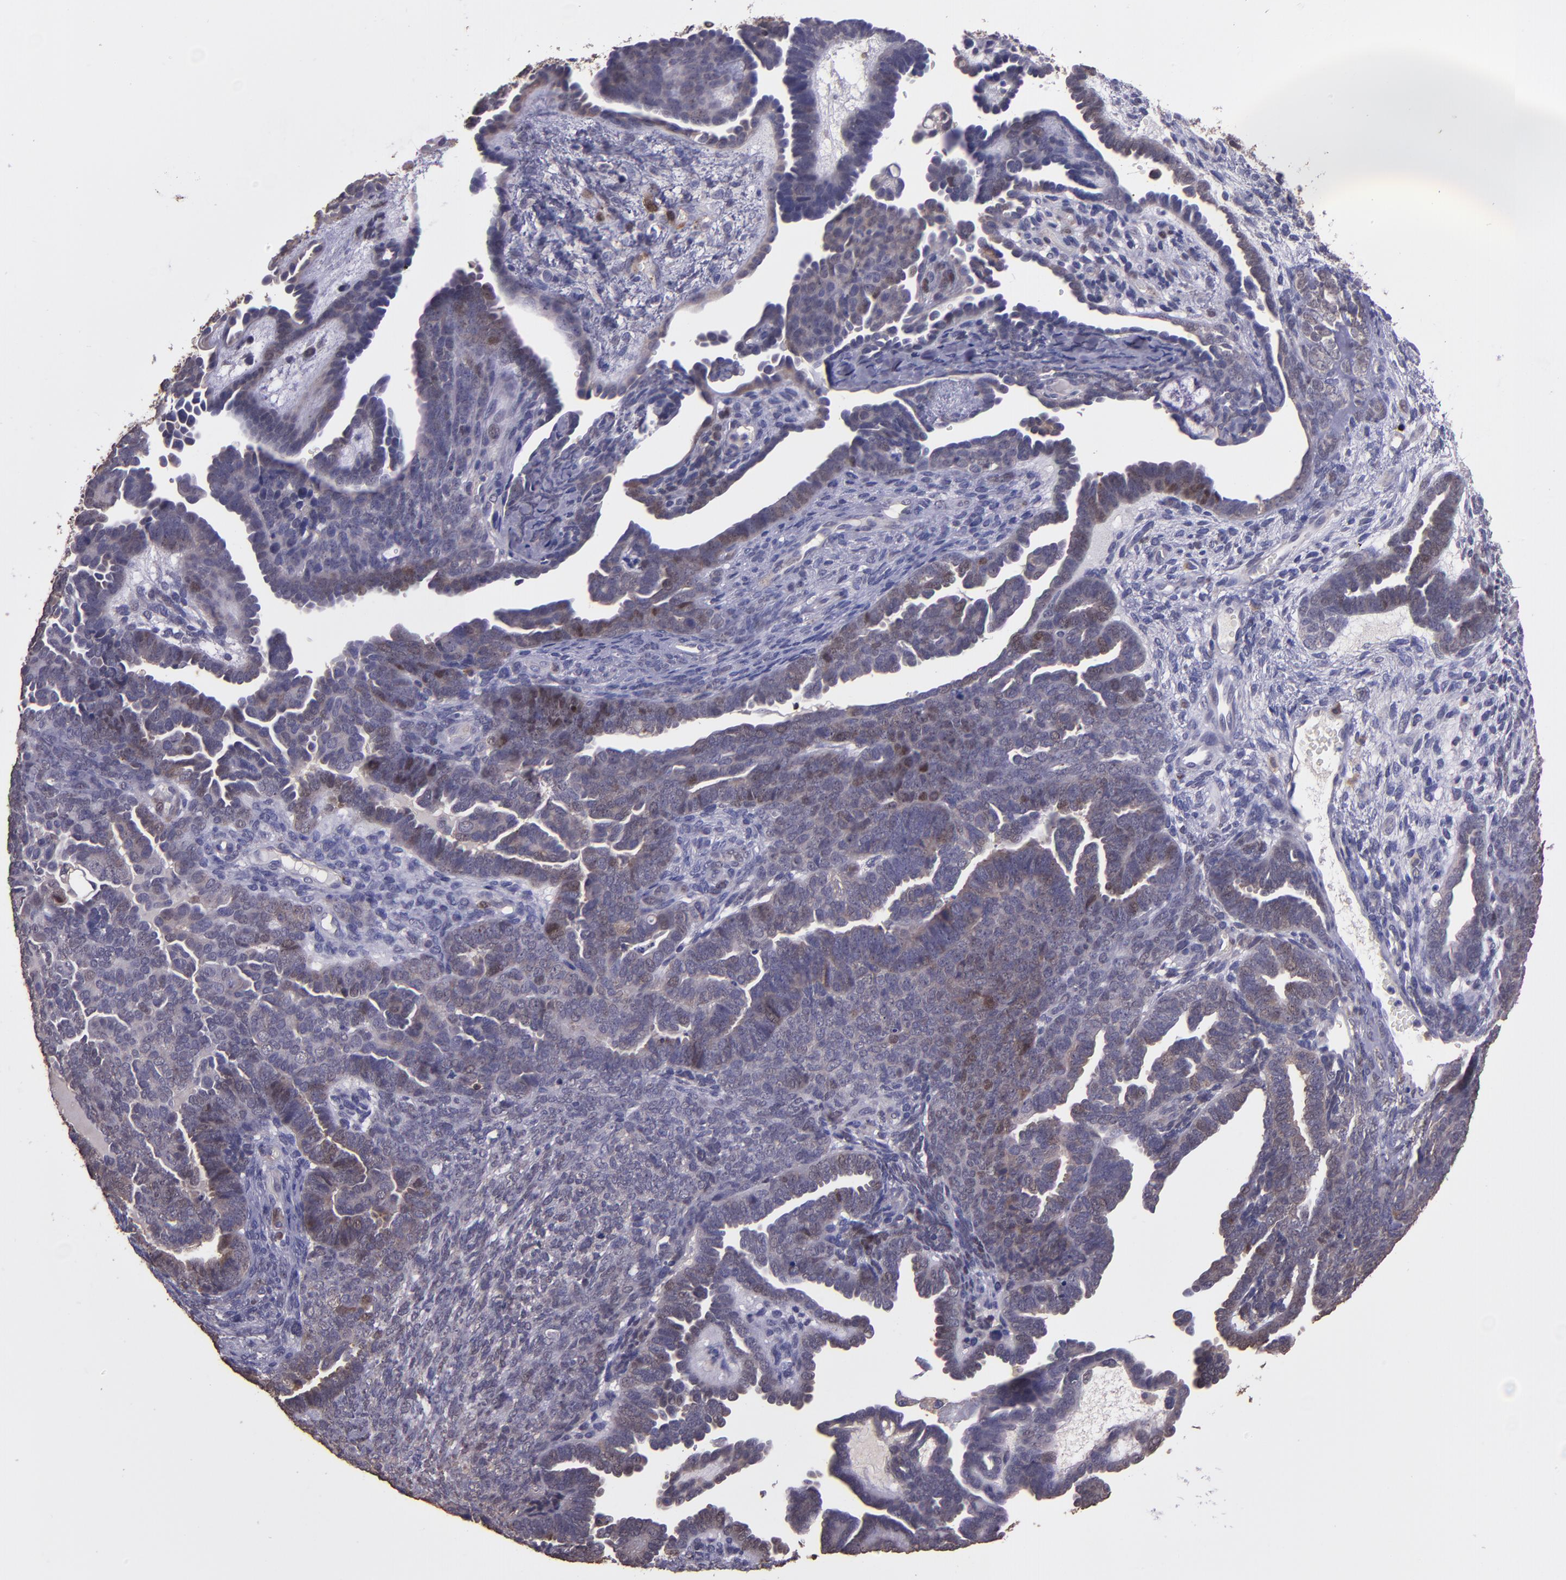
{"staining": {"intensity": "weak", "quantity": "25%-75%", "location": "cytoplasmic/membranous"}, "tissue": "endometrial cancer", "cell_type": "Tumor cells", "image_type": "cancer", "snomed": [{"axis": "morphology", "description": "Neoplasm, malignant, NOS"}, {"axis": "topography", "description": "Endometrium"}], "caption": "Immunohistochemical staining of human endometrial cancer demonstrates low levels of weak cytoplasmic/membranous protein positivity in about 25%-75% of tumor cells.", "gene": "PAPPA", "patient": {"sex": "female", "age": 74}}